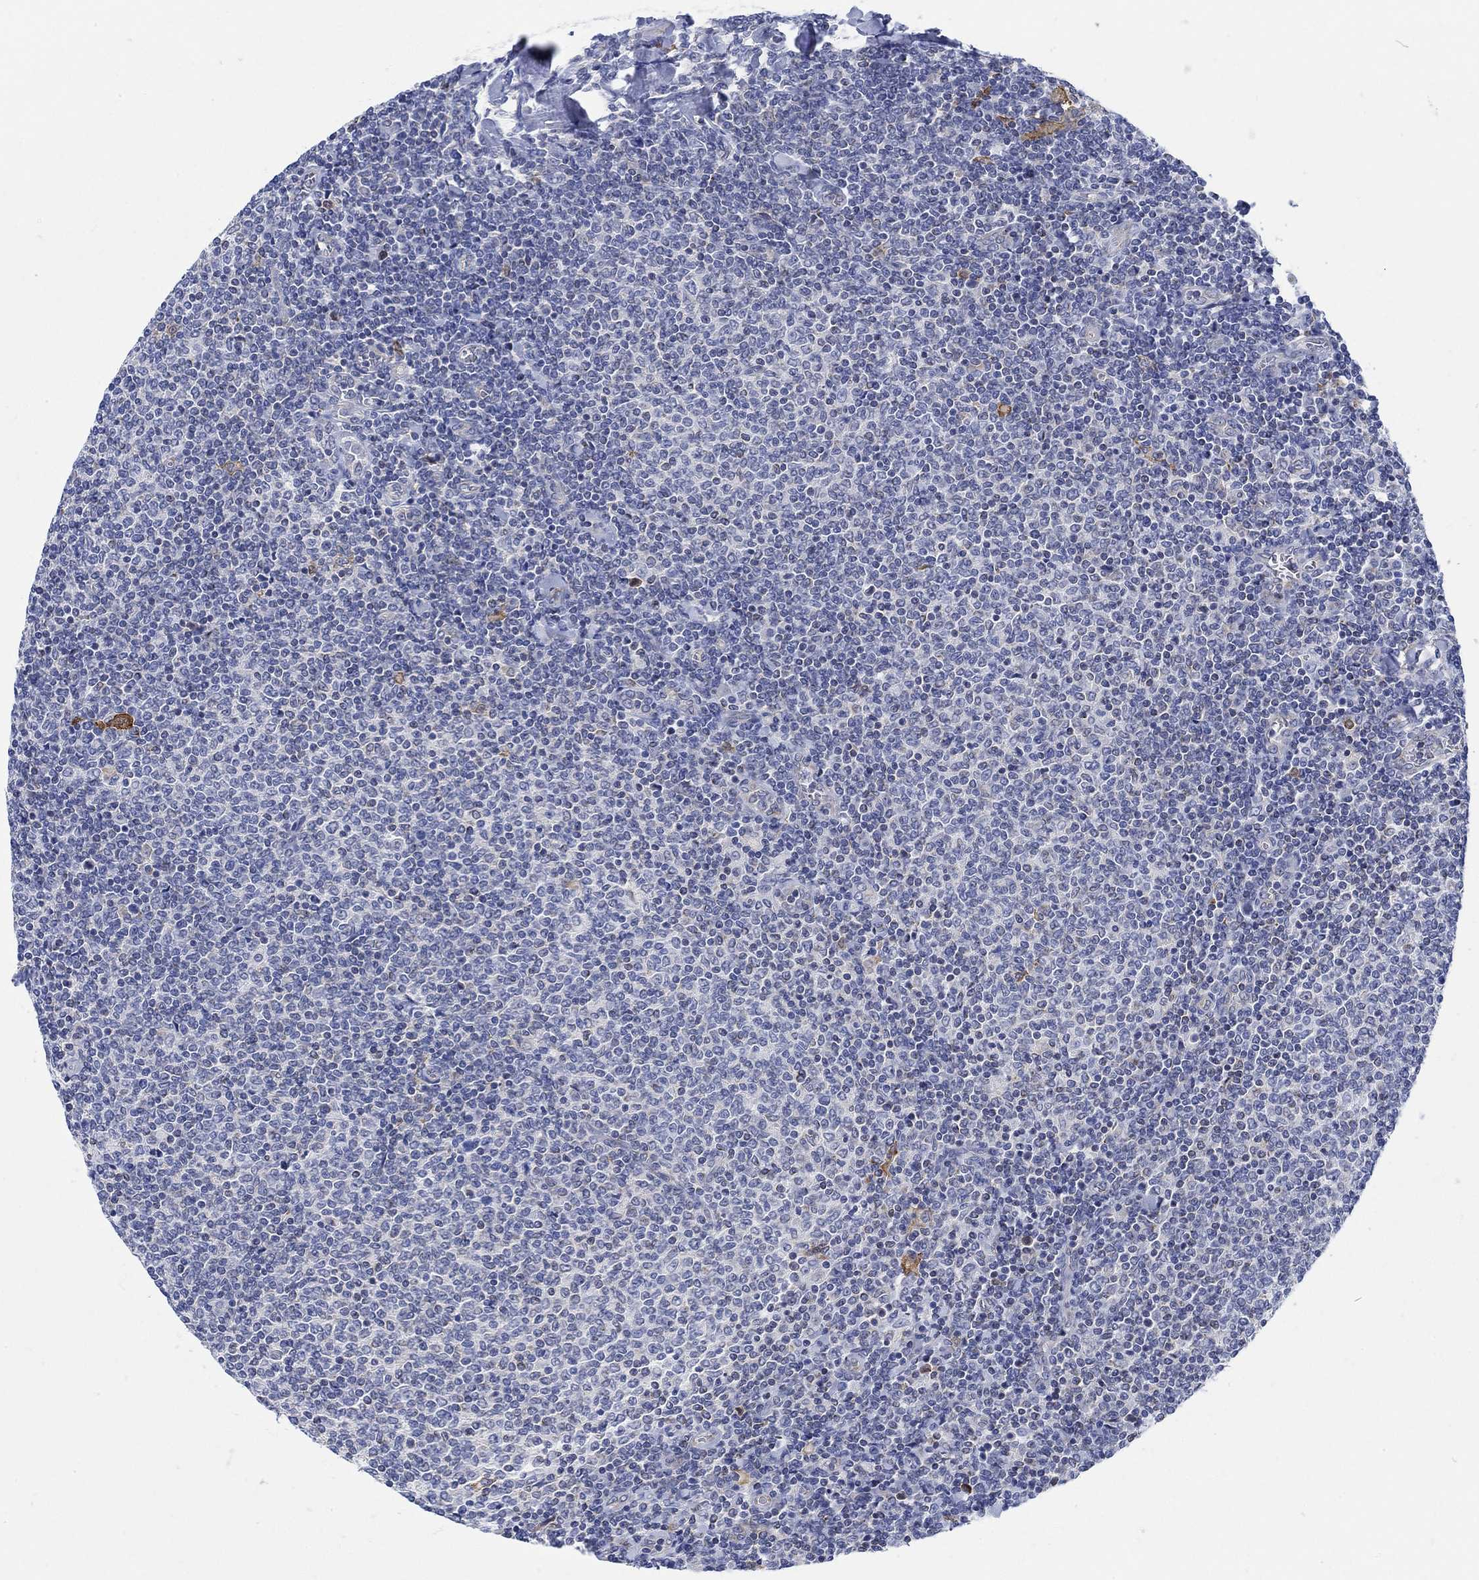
{"staining": {"intensity": "negative", "quantity": "none", "location": "none"}, "tissue": "lymphoma", "cell_type": "Tumor cells", "image_type": "cancer", "snomed": [{"axis": "morphology", "description": "Malignant lymphoma, non-Hodgkin's type, Low grade"}, {"axis": "topography", "description": "Lymph node"}], "caption": "This is an IHC histopathology image of human low-grade malignant lymphoma, non-Hodgkin's type. There is no positivity in tumor cells.", "gene": "PHF21B", "patient": {"sex": "male", "age": 52}}